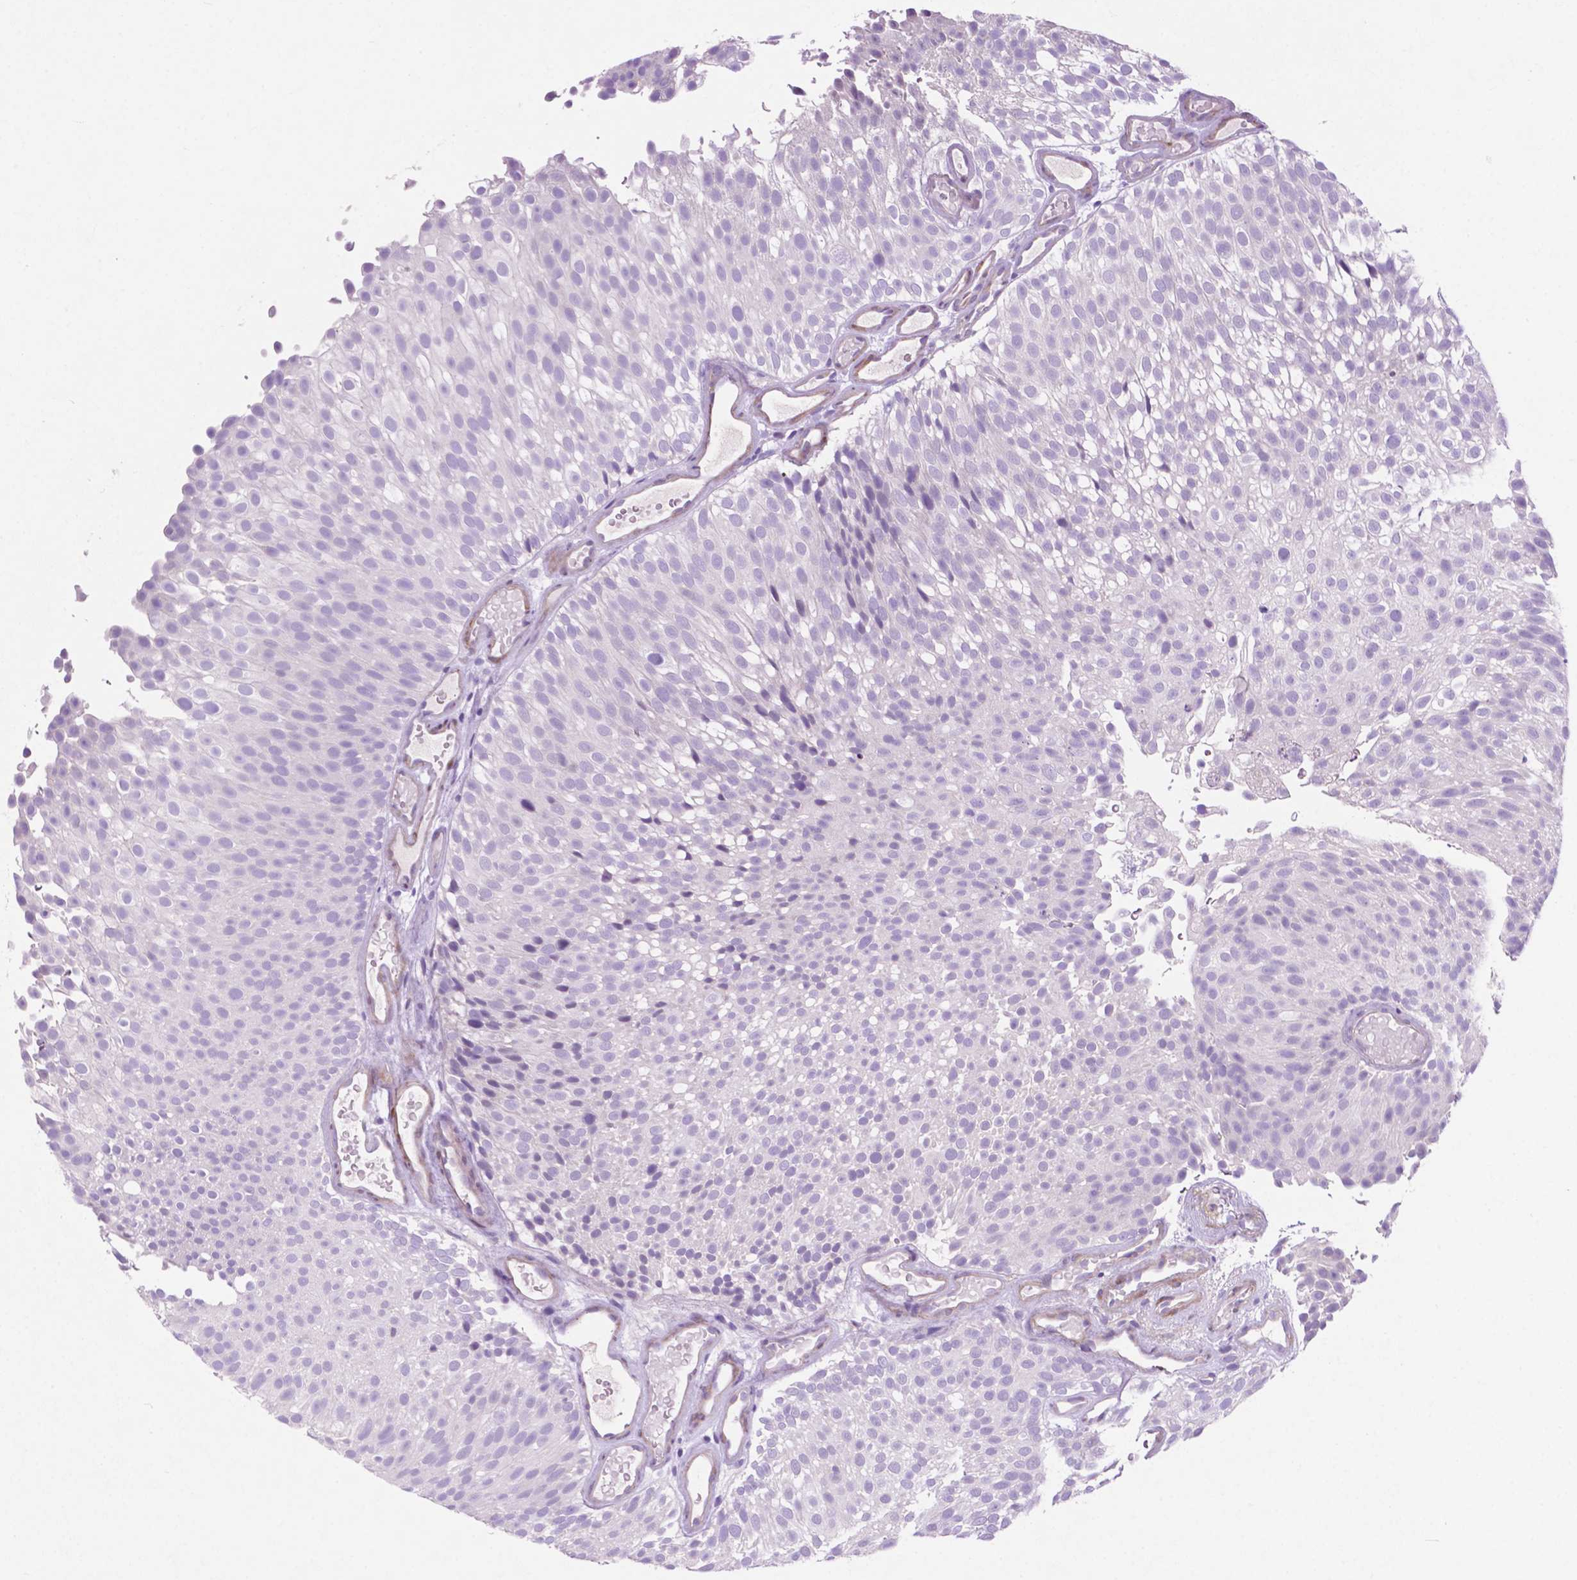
{"staining": {"intensity": "negative", "quantity": "none", "location": "none"}, "tissue": "urothelial cancer", "cell_type": "Tumor cells", "image_type": "cancer", "snomed": [{"axis": "morphology", "description": "Urothelial carcinoma, Low grade"}, {"axis": "topography", "description": "Urinary bladder"}], "caption": "High magnification brightfield microscopy of urothelial cancer stained with DAB (brown) and counterstained with hematoxylin (blue): tumor cells show no significant expression.", "gene": "ASPG", "patient": {"sex": "male", "age": 78}}